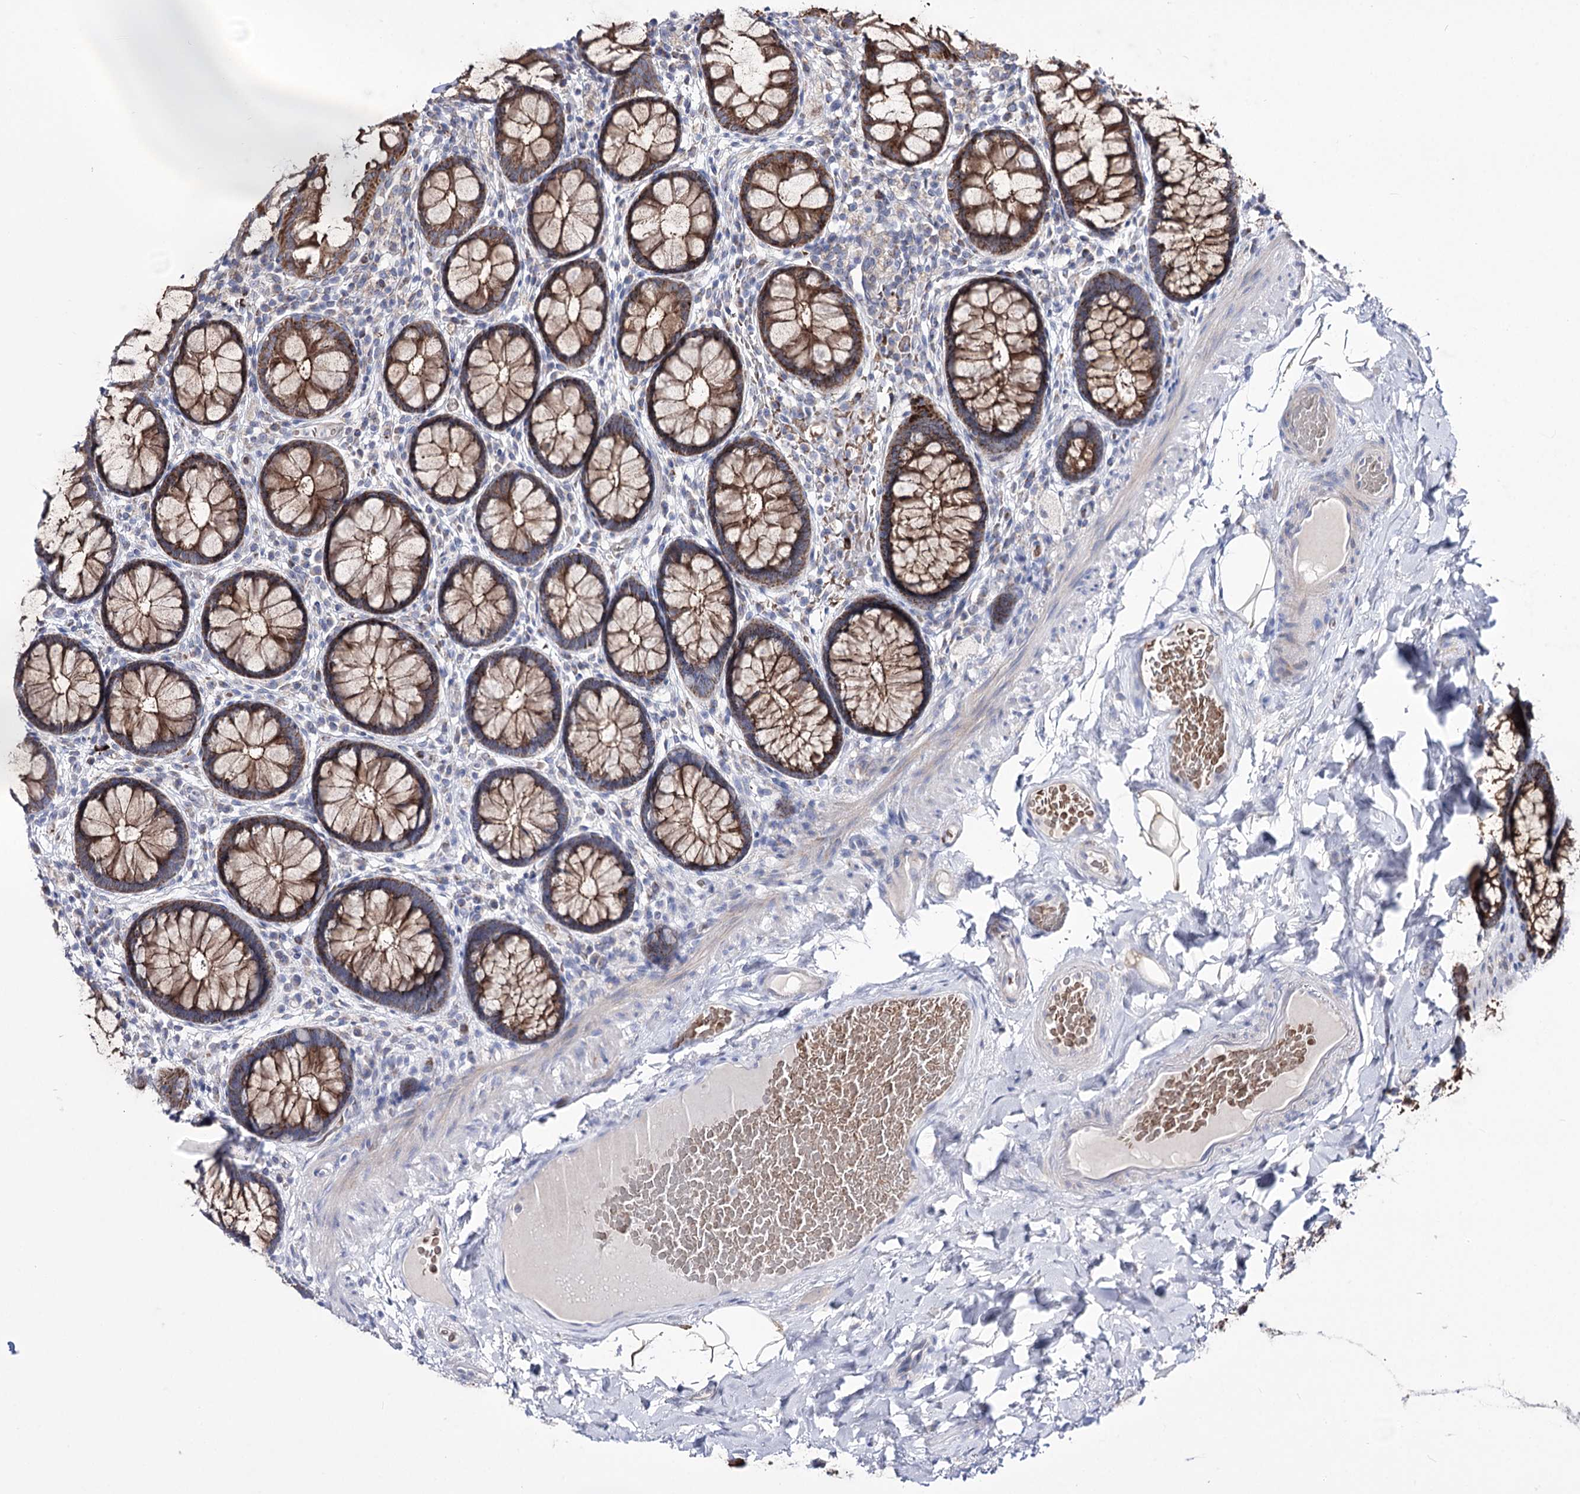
{"staining": {"intensity": "strong", "quantity": ">75%", "location": "cytoplasmic/membranous"}, "tissue": "rectum", "cell_type": "Glandular cells", "image_type": "normal", "snomed": [{"axis": "morphology", "description": "Normal tissue, NOS"}, {"axis": "topography", "description": "Rectum"}], "caption": "Immunohistochemical staining of unremarkable rectum exhibits strong cytoplasmic/membranous protein staining in approximately >75% of glandular cells. (DAB IHC, brown staining for protein, blue staining for nuclei).", "gene": "OSBPL5", "patient": {"sex": "male", "age": 83}}